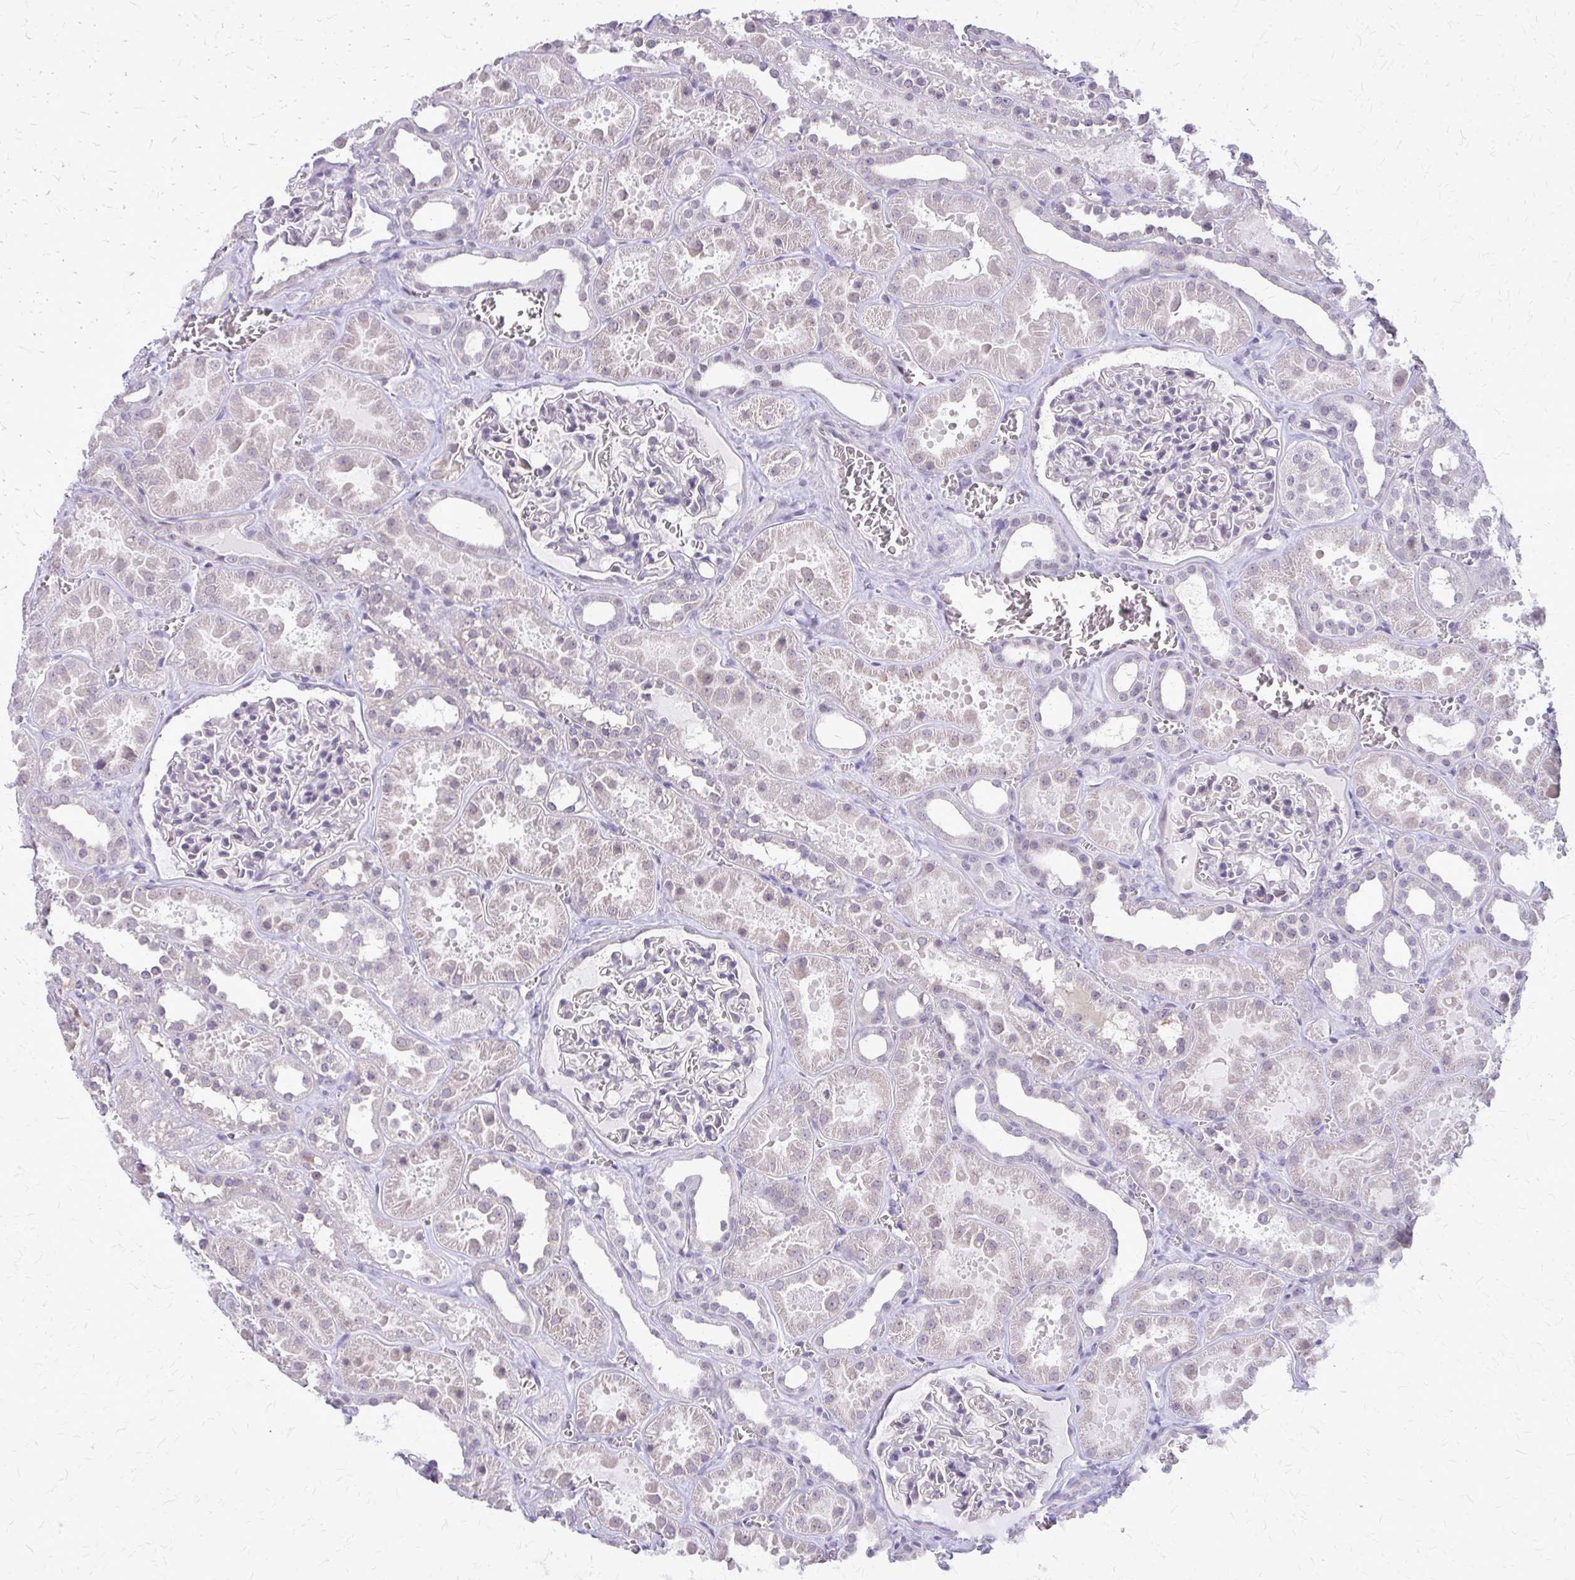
{"staining": {"intensity": "negative", "quantity": "none", "location": "none"}, "tissue": "kidney", "cell_type": "Cells in glomeruli", "image_type": "normal", "snomed": [{"axis": "morphology", "description": "Normal tissue, NOS"}, {"axis": "topography", "description": "Kidney"}], "caption": "A photomicrograph of kidney stained for a protein reveals no brown staining in cells in glomeruli.", "gene": "PLCB1", "patient": {"sex": "female", "age": 41}}